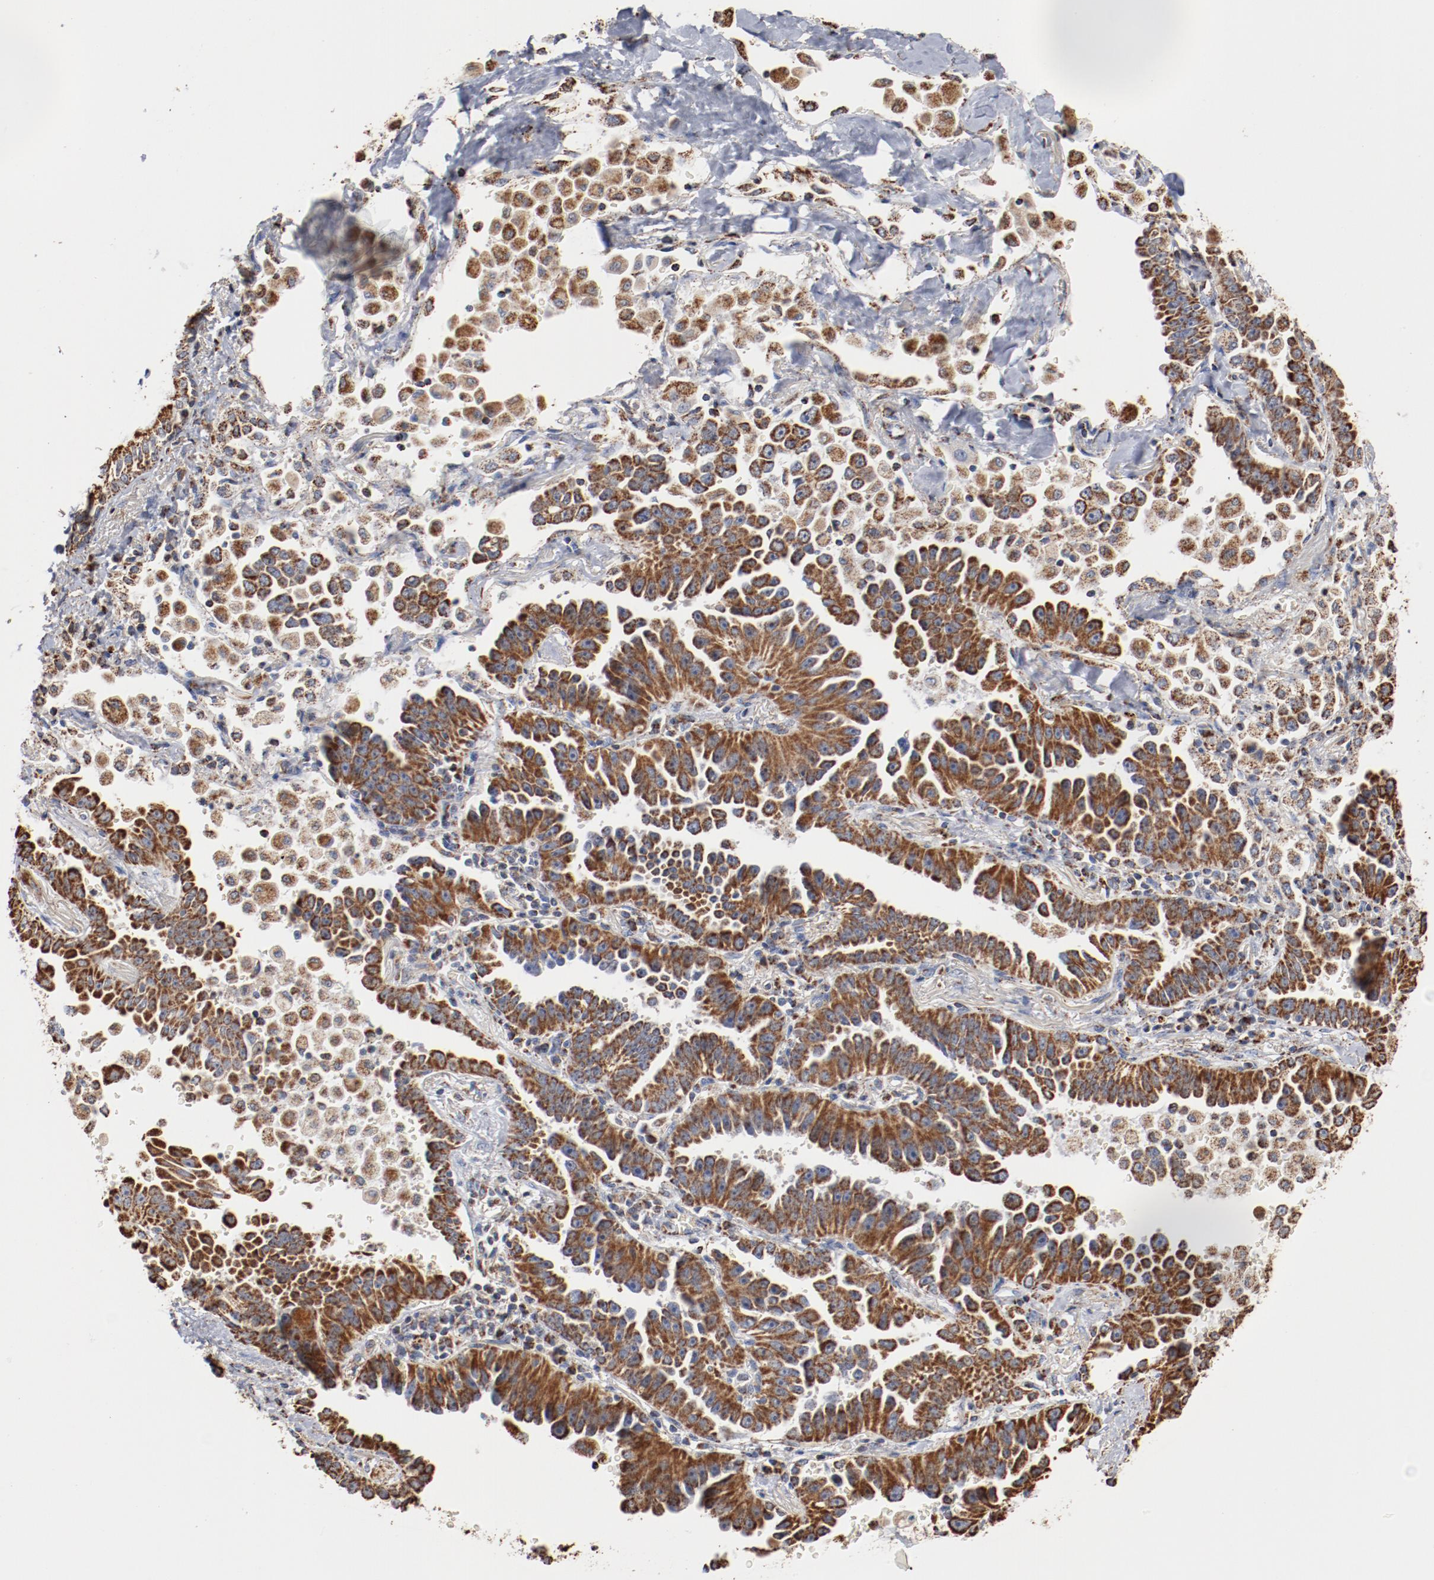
{"staining": {"intensity": "strong", "quantity": ">75%", "location": "cytoplasmic/membranous"}, "tissue": "lung cancer", "cell_type": "Tumor cells", "image_type": "cancer", "snomed": [{"axis": "morphology", "description": "Adenocarcinoma, NOS"}, {"axis": "topography", "description": "Lung"}], "caption": "Approximately >75% of tumor cells in human adenocarcinoma (lung) display strong cytoplasmic/membranous protein positivity as visualized by brown immunohistochemical staining.", "gene": "NDUFS4", "patient": {"sex": "female", "age": 64}}